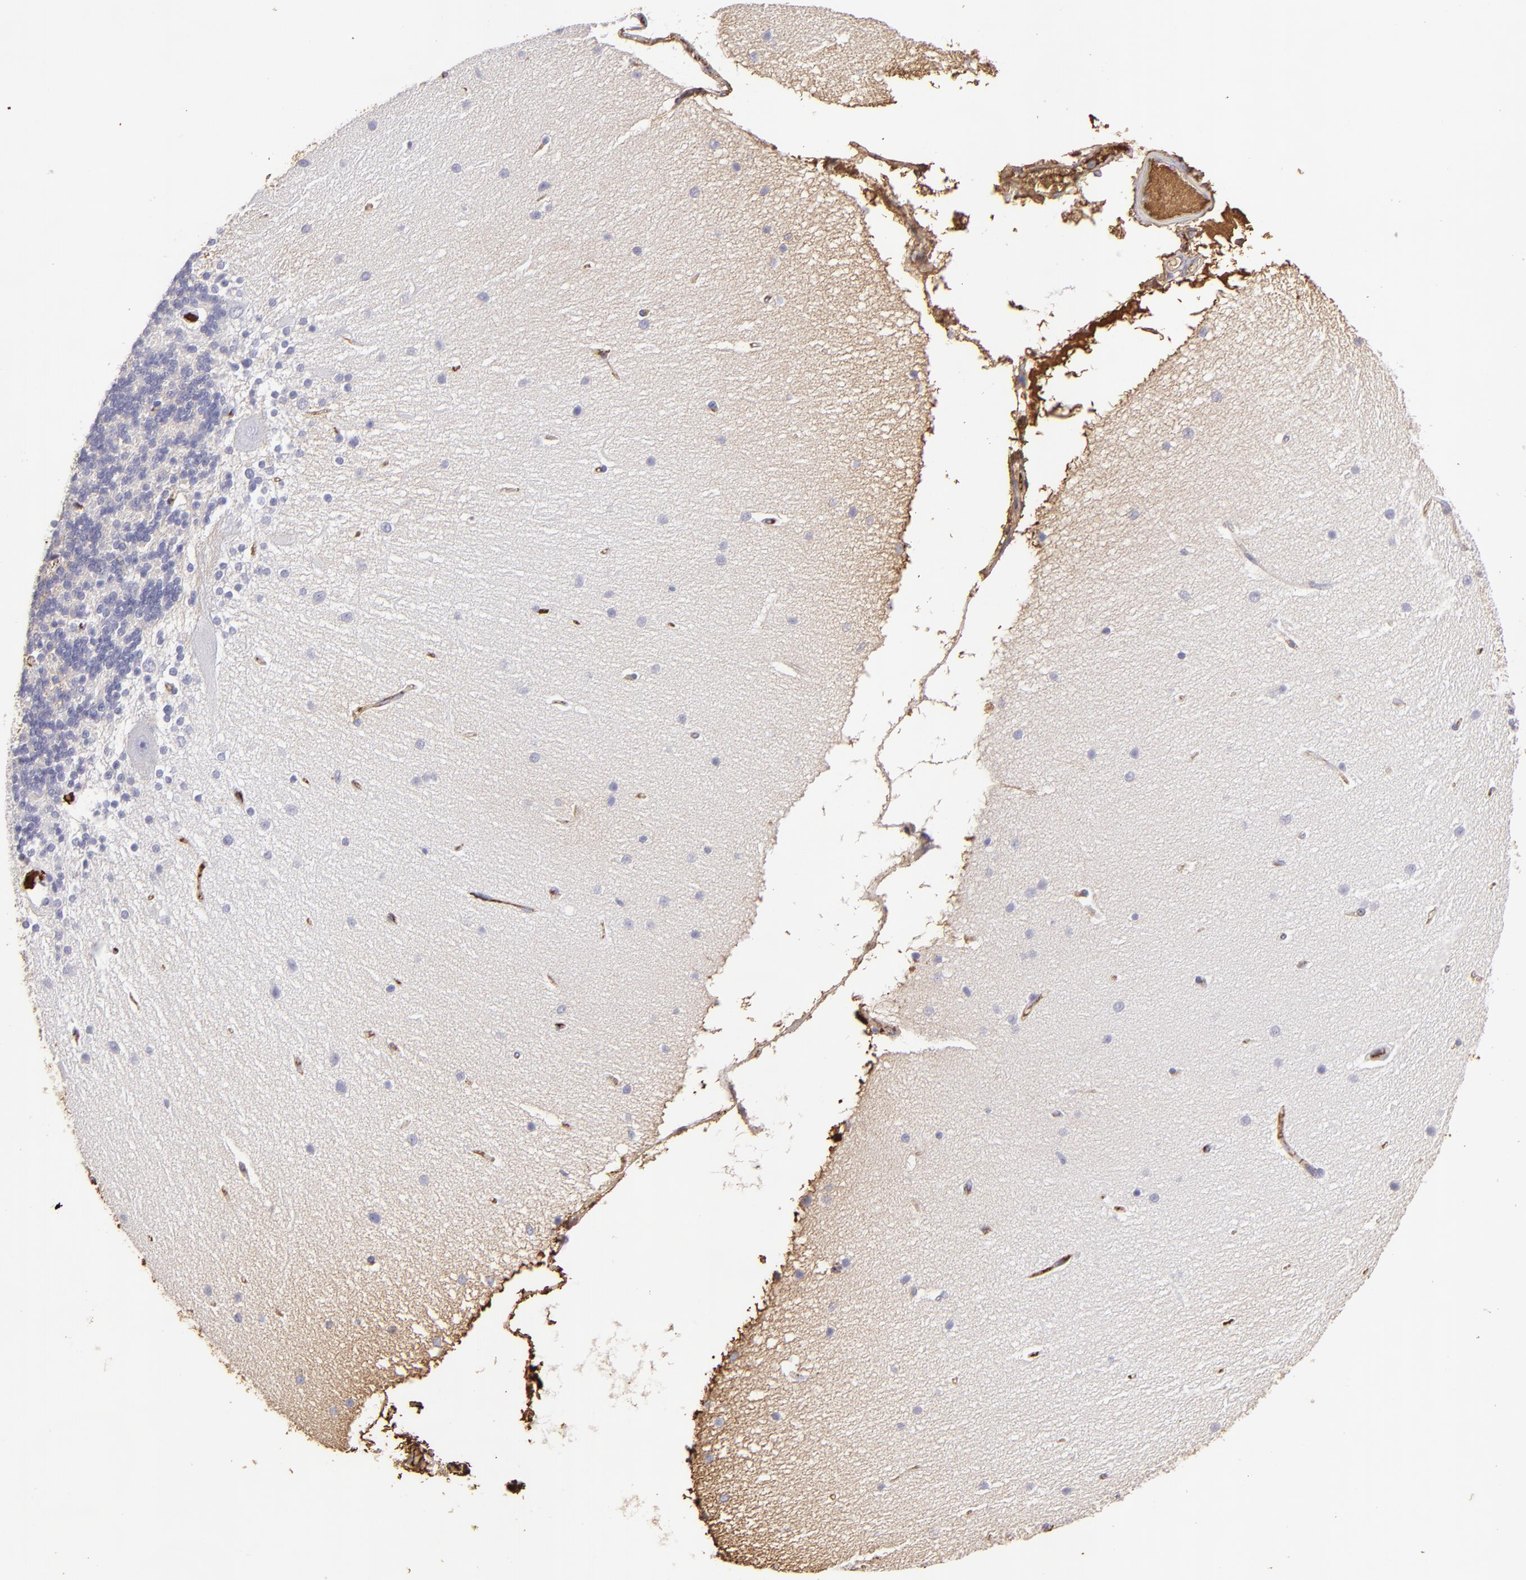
{"staining": {"intensity": "moderate", "quantity": "<25%", "location": "nuclear"}, "tissue": "cerebellum", "cell_type": "Cells in granular layer", "image_type": "normal", "snomed": [{"axis": "morphology", "description": "Normal tissue, NOS"}, {"axis": "topography", "description": "Cerebellum"}], "caption": "Cells in granular layer show low levels of moderate nuclear expression in about <25% of cells in benign human cerebellum.", "gene": "FGB", "patient": {"sex": "female", "age": 54}}